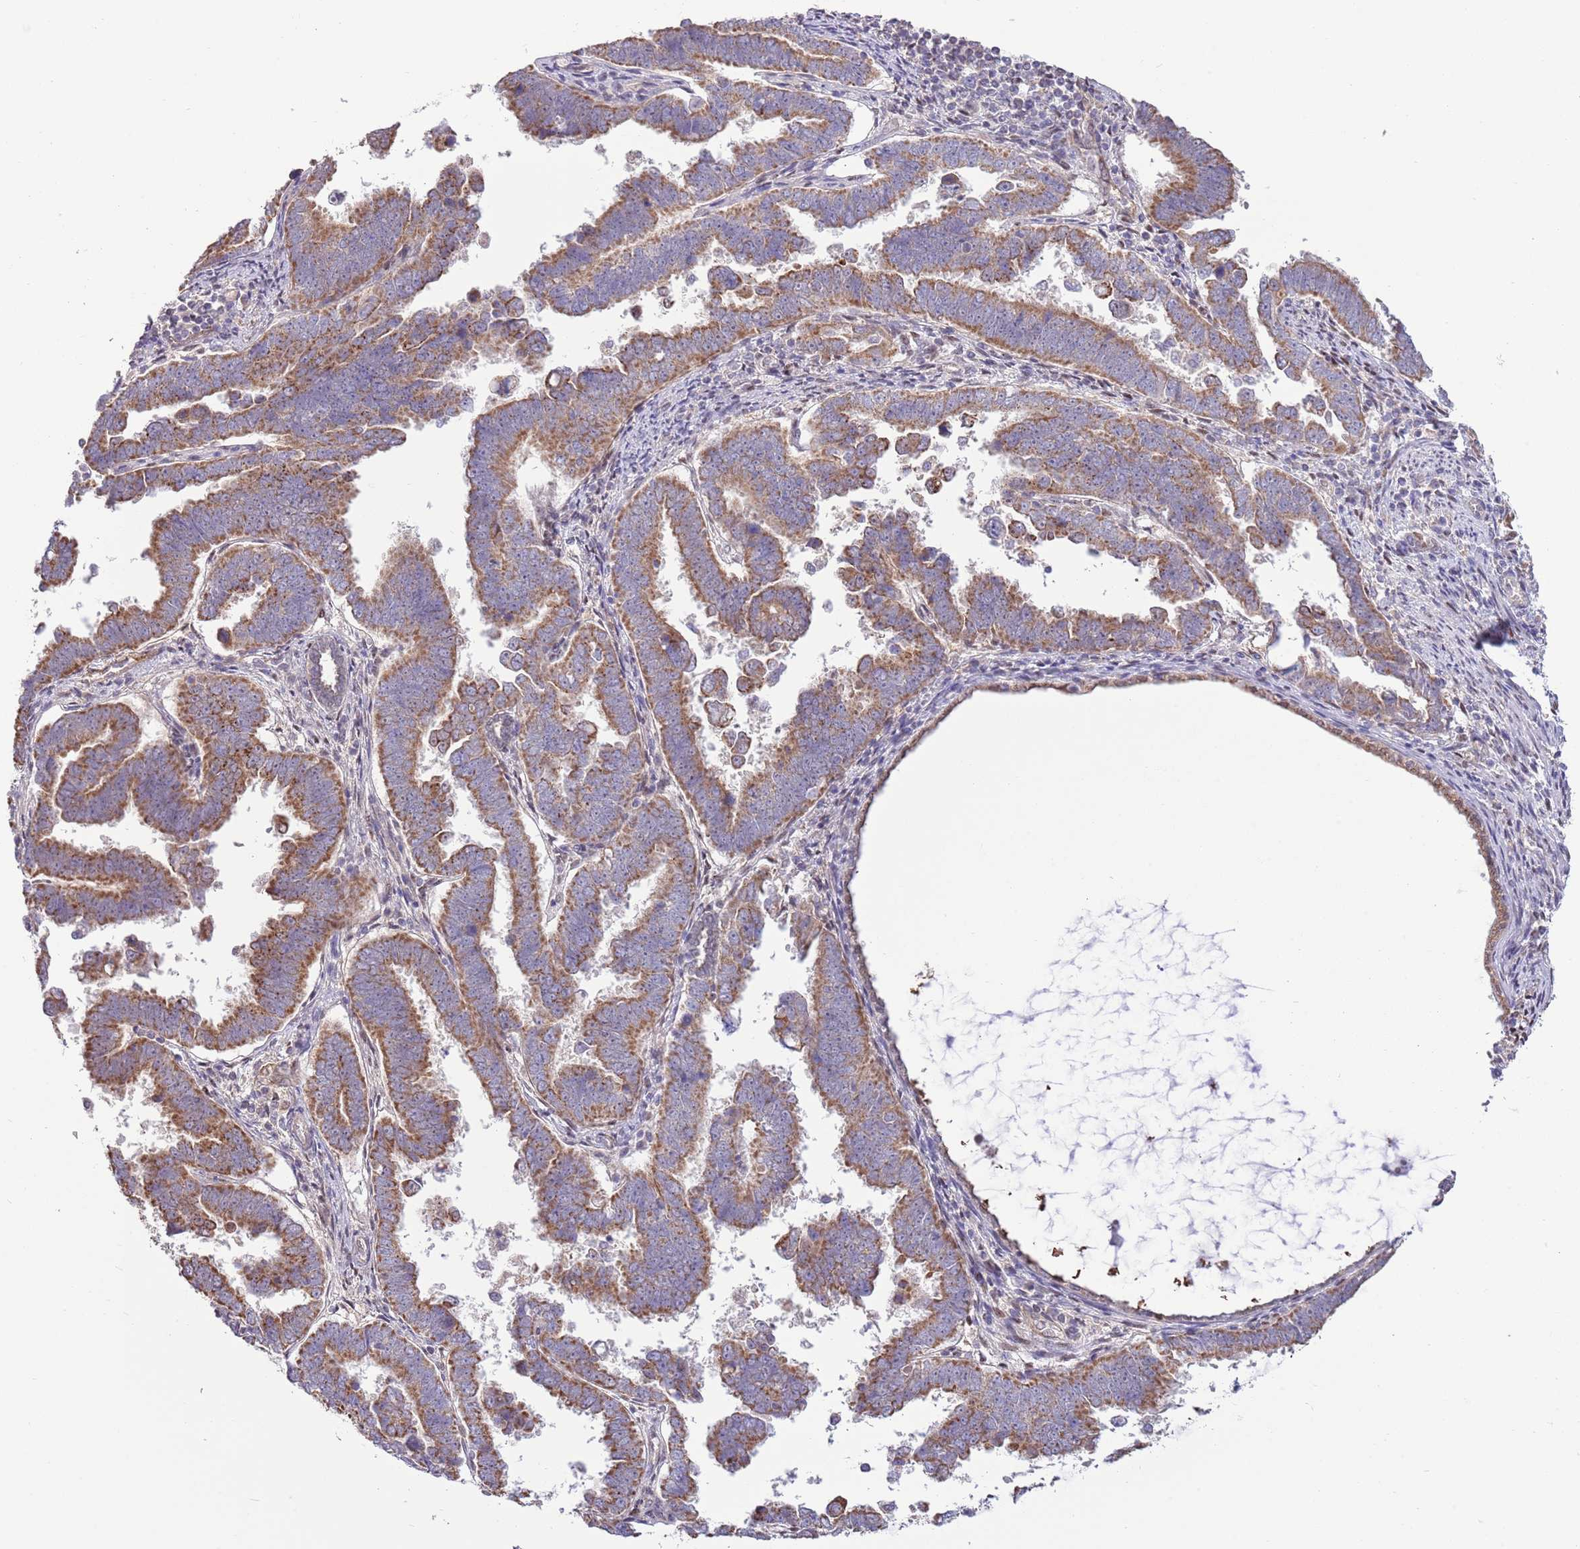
{"staining": {"intensity": "moderate", "quantity": ">75%", "location": "cytoplasmic/membranous"}, "tissue": "endometrial cancer", "cell_type": "Tumor cells", "image_type": "cancer", "snomed": [{"axis": "morphology", "description": "Adenocarcinoma, NOS"}, {"axis": "topography", "description": "Endometrium"}], "caption": "Endometrial cancer (adenocarcinoma) stained with DAB (3,3'-diaminobenzidine) IHC exhibits medium levels of moderate cytoplasmic/membranous positivity in approximately >75% of tumor cells. (DAB (3,3'-diaminobenzidine) IHC with brightfield microscopy, high magnification).", "gene": "ARL2BP", "patient": {"sex": "female", "age": 75}}